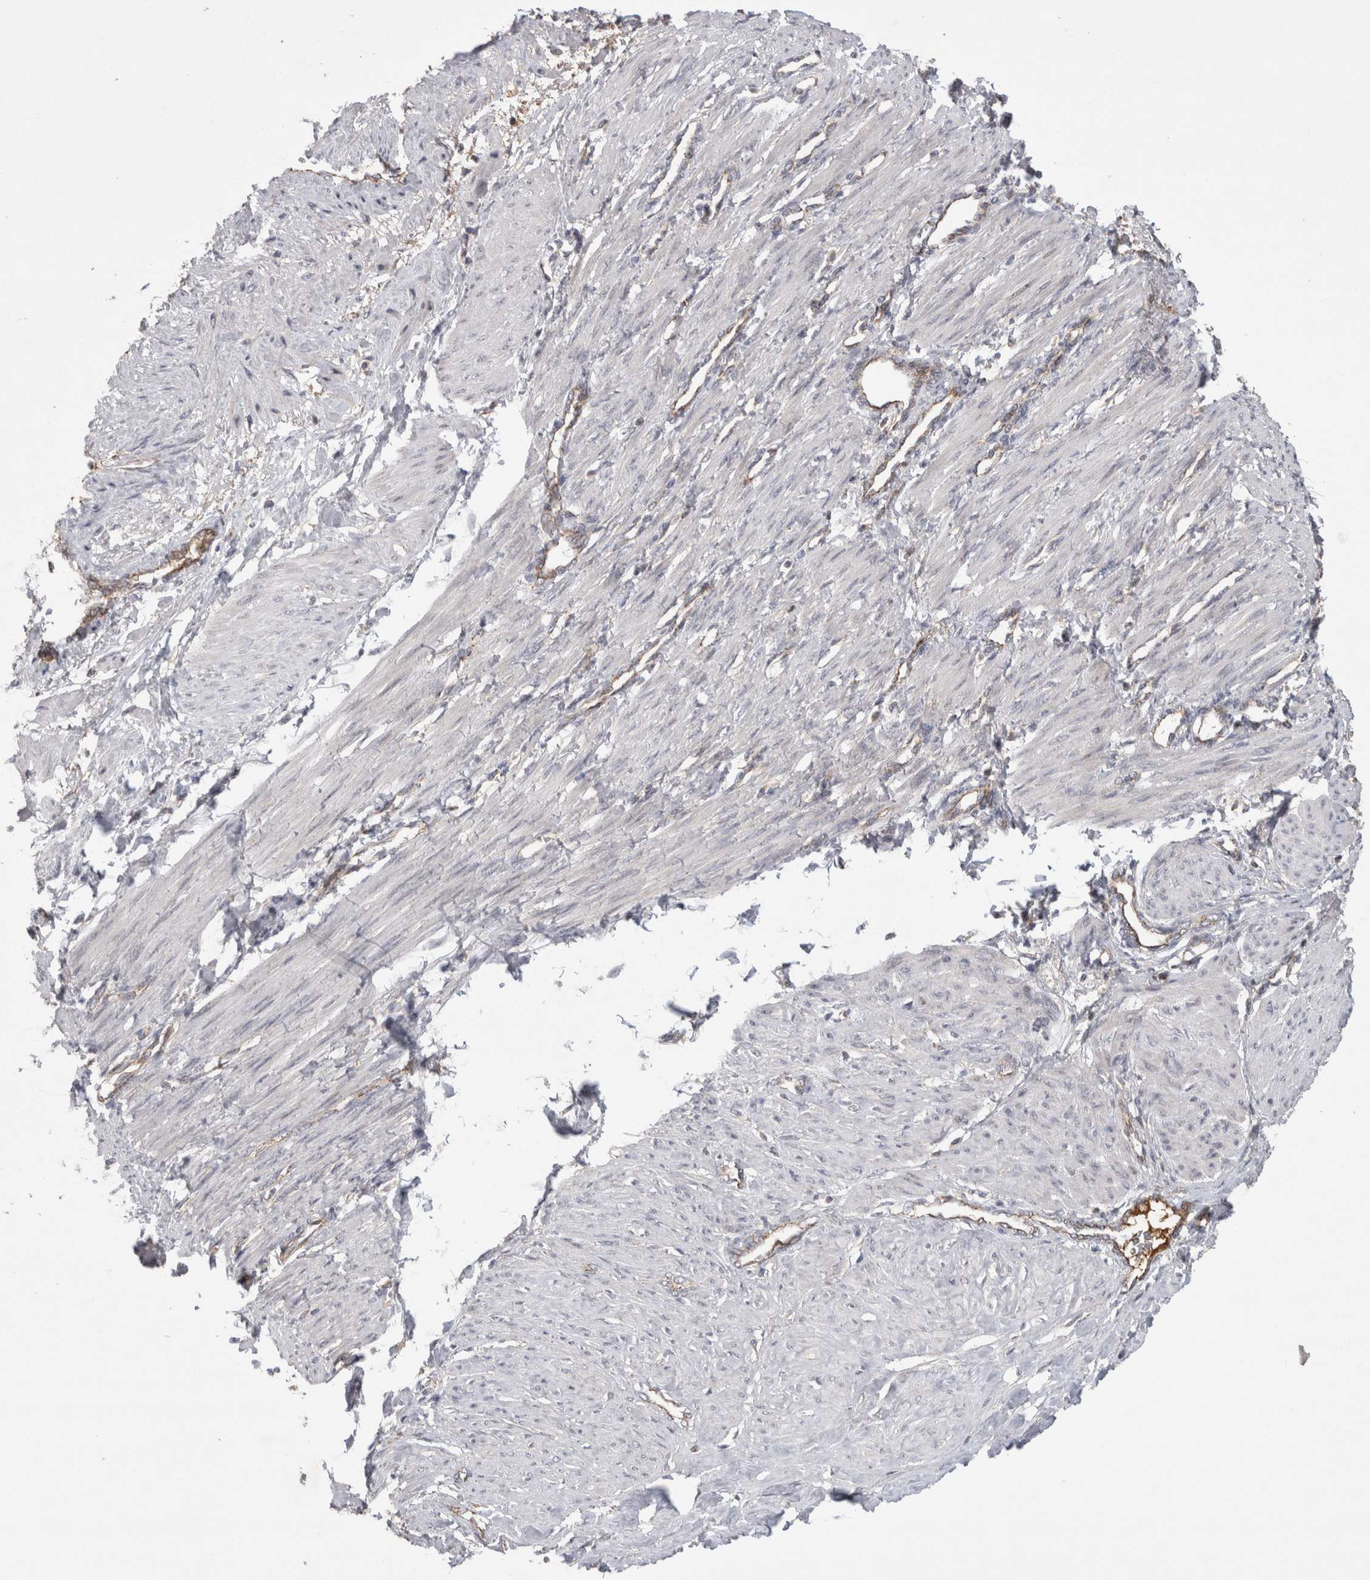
{"staining": {"intensity": "negative", "quantity": "none", "location": "none"}, "tissue": "smooth muscle", "cell_type": "Smooth muscle cells", "image_type": "normal", "snomed": [{"axis": "morphology", "description": "Normal tissue, NOS"}, {"axis": "topography", "description": "Endometrium"}], "caption": "The immunohistochemistry image has no significant expression in smooth muscle cells of smooth muscle. Nuclei are stained in blue.", "gene": "DARS2", "patient": {"sex": "female", "age": 33}}